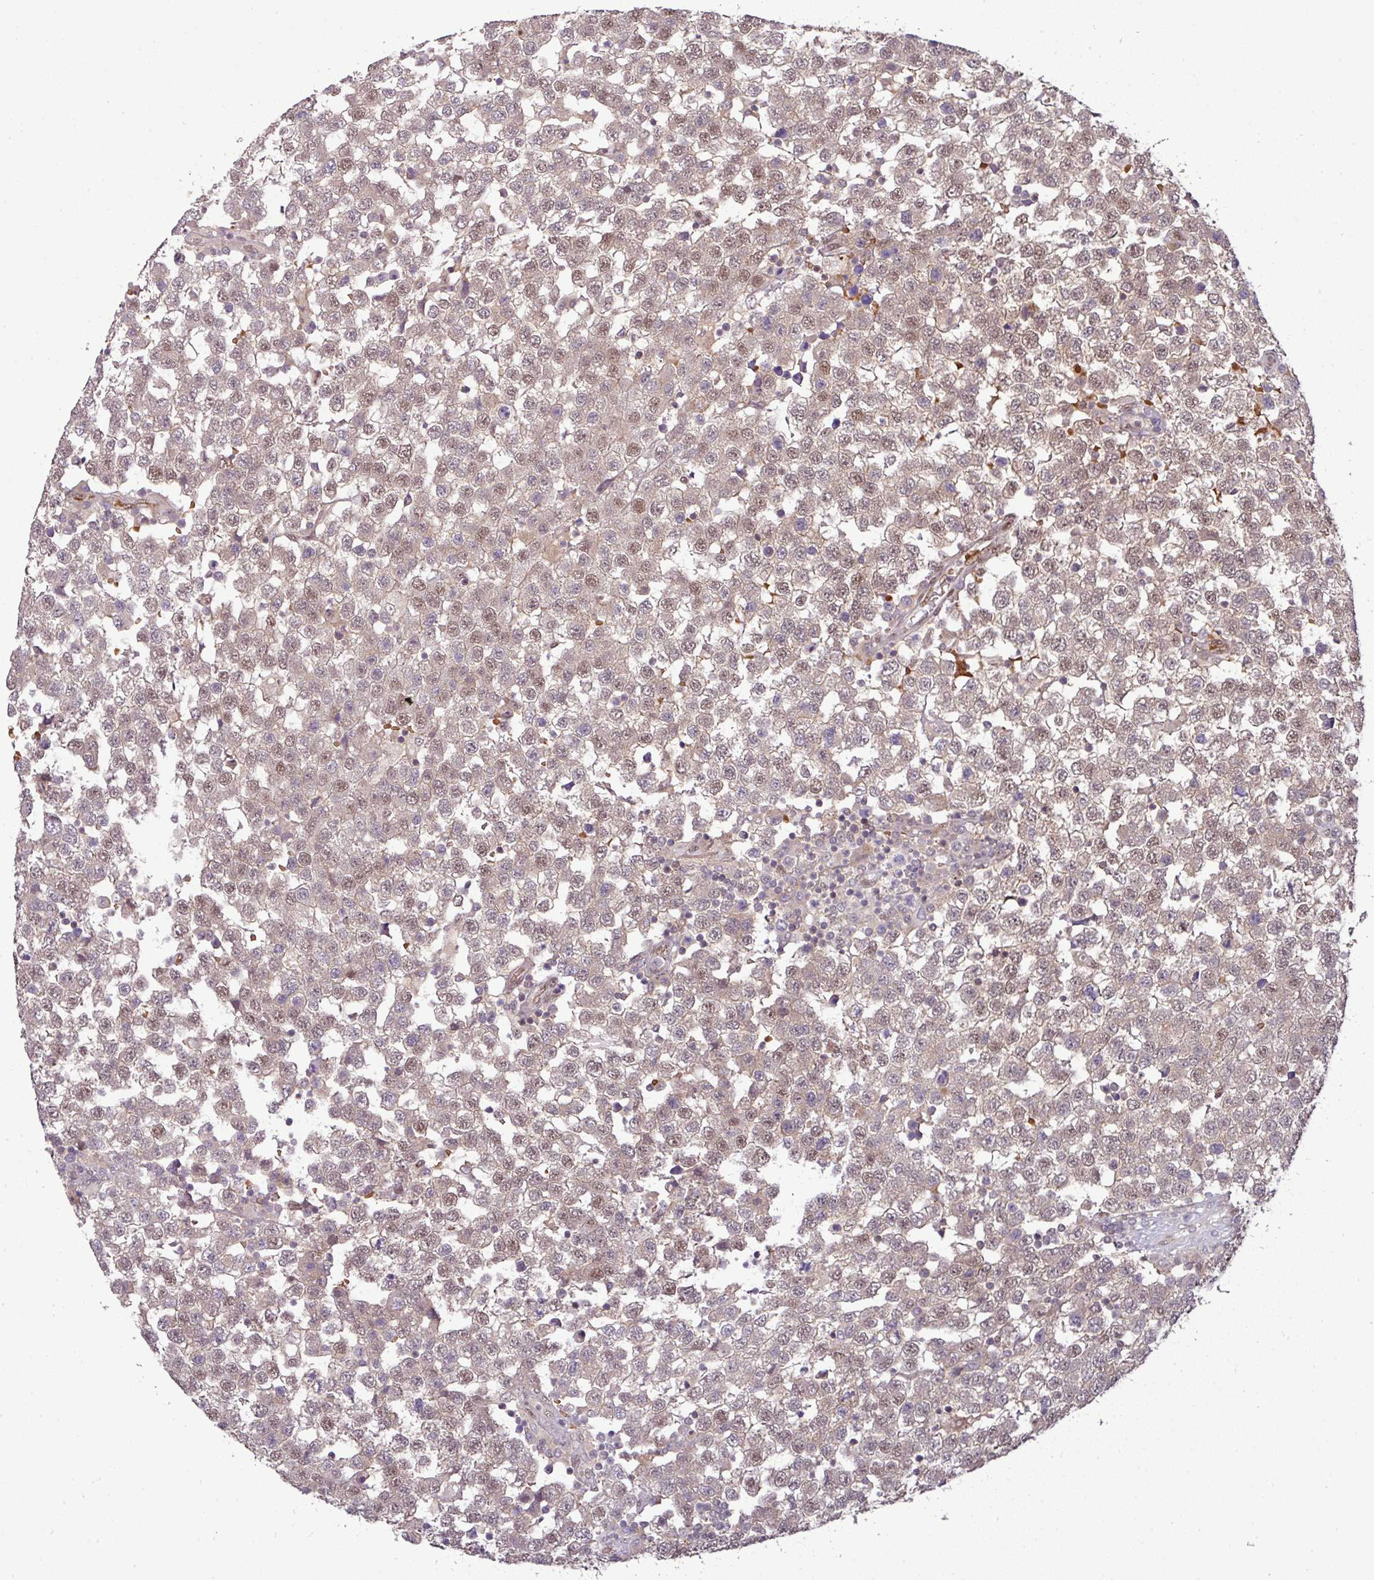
{"staining": {"intensity": "moderate", "quantity": "25%-75%", "location": "nuclear"}, "tissue": "testis cancer", "cell_type": "Tumor cells", "image_type": "cancer", "snomed": [{"axis": "morphology", "description": "Seminoma, NOS"}, {"axis": "topography", "description": "Testis"}], "caption": "Human testis cancer stained with a protein marker shows moderate staining in tumor cells.", "gene": "CIC", "patient": {"sex": "male", "age": 34}}